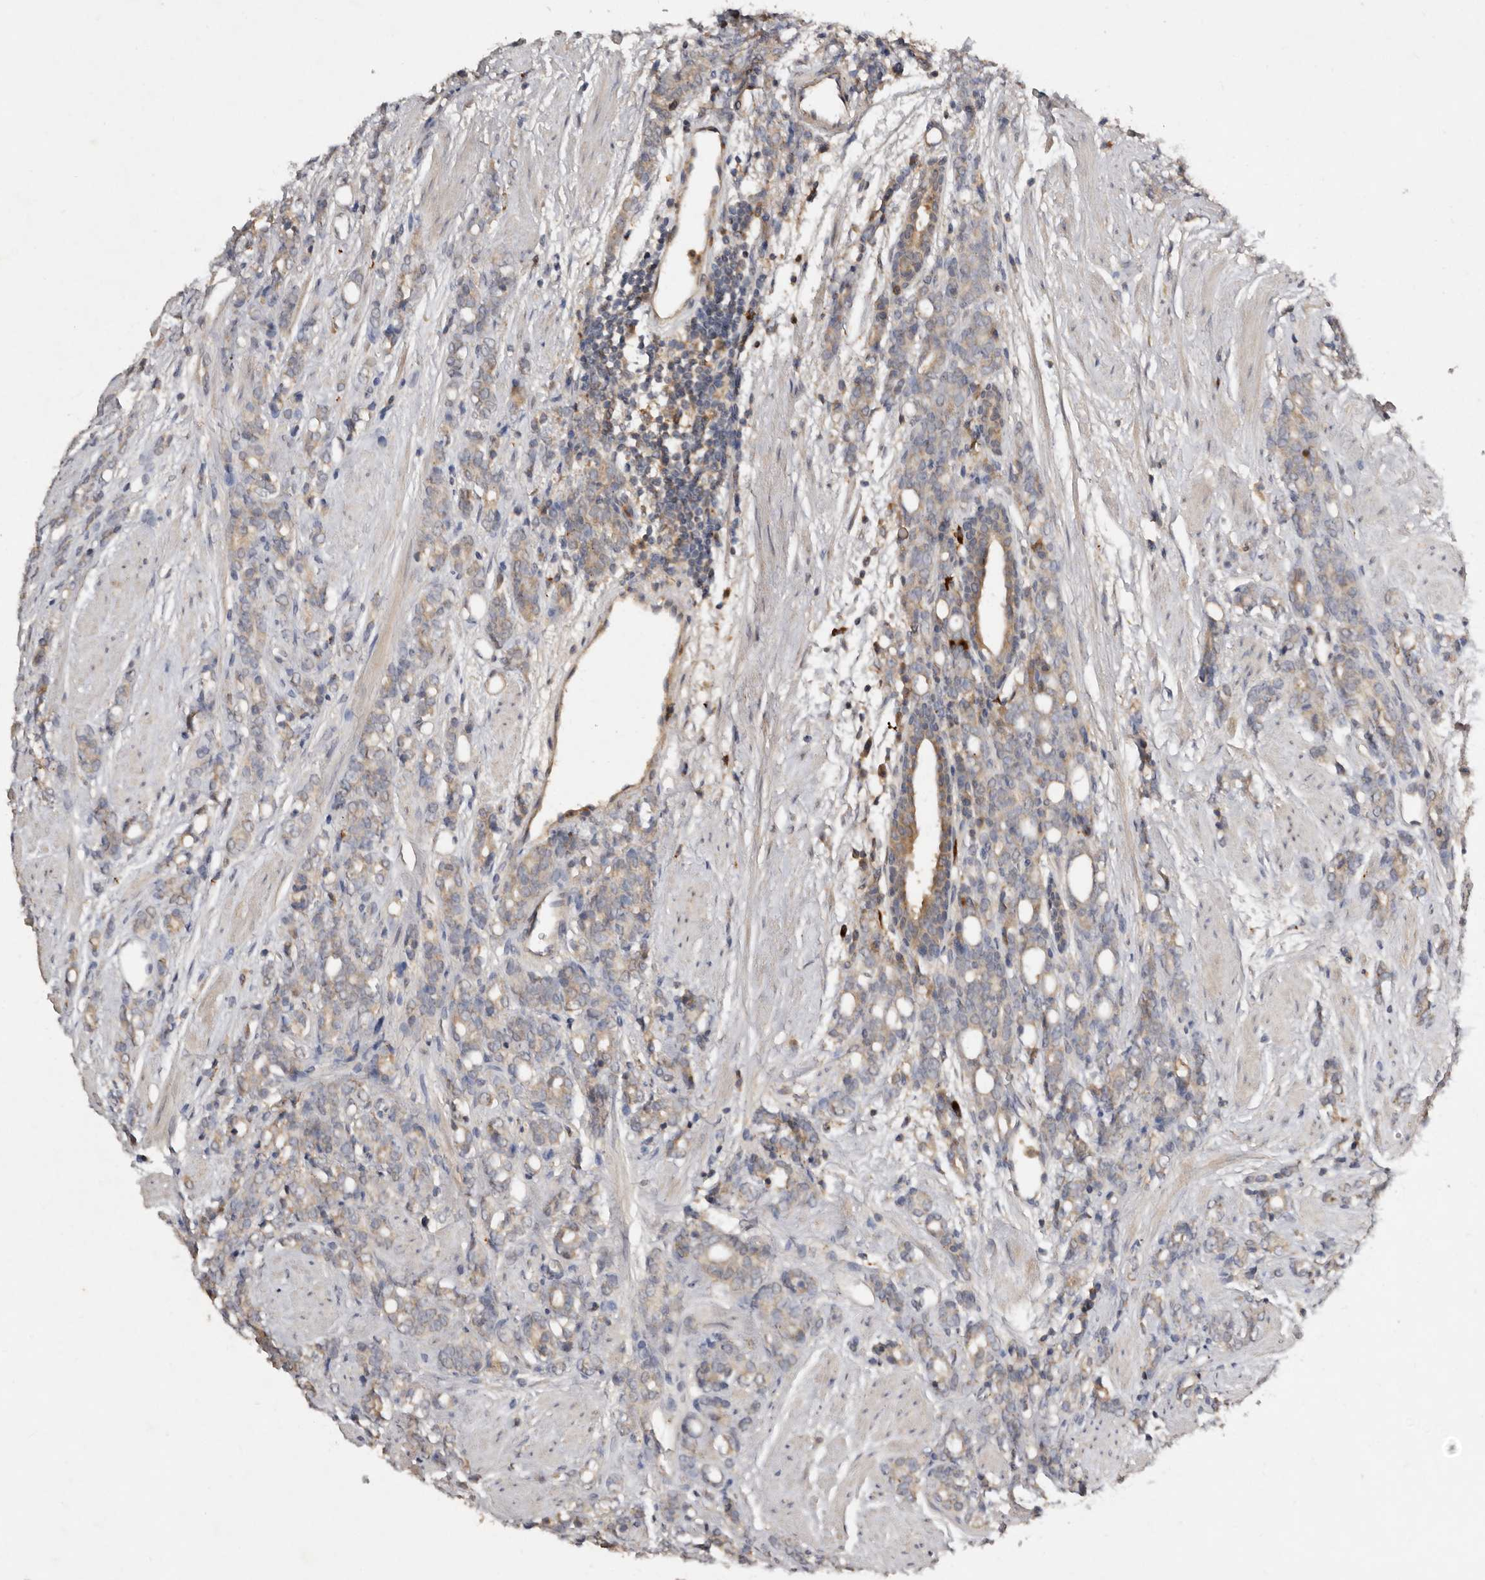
{"staining": {"intensity": "weak", "quantity": "25%-75%", "location": "cytoplasmic/membranous"}, "tissue": "prostate cancer", "cell_type": "Tumor cells", "image_type": "cancer", "snomed": [{"axis": "morphology", "description": "Adenocarcinoma, High grade"}, {"axis": "topography", "description": "Prostate"}], "caption": "Immunohistochemical staining of prostate cancer (adenocarcinoma (high-grade)) reveals low levels of weak cytoplasmic/membranous protein staining in about 25%-75% of tumor cells.", "gene": "EDEM1", "patient": {"sex": "male", "age": 62}}